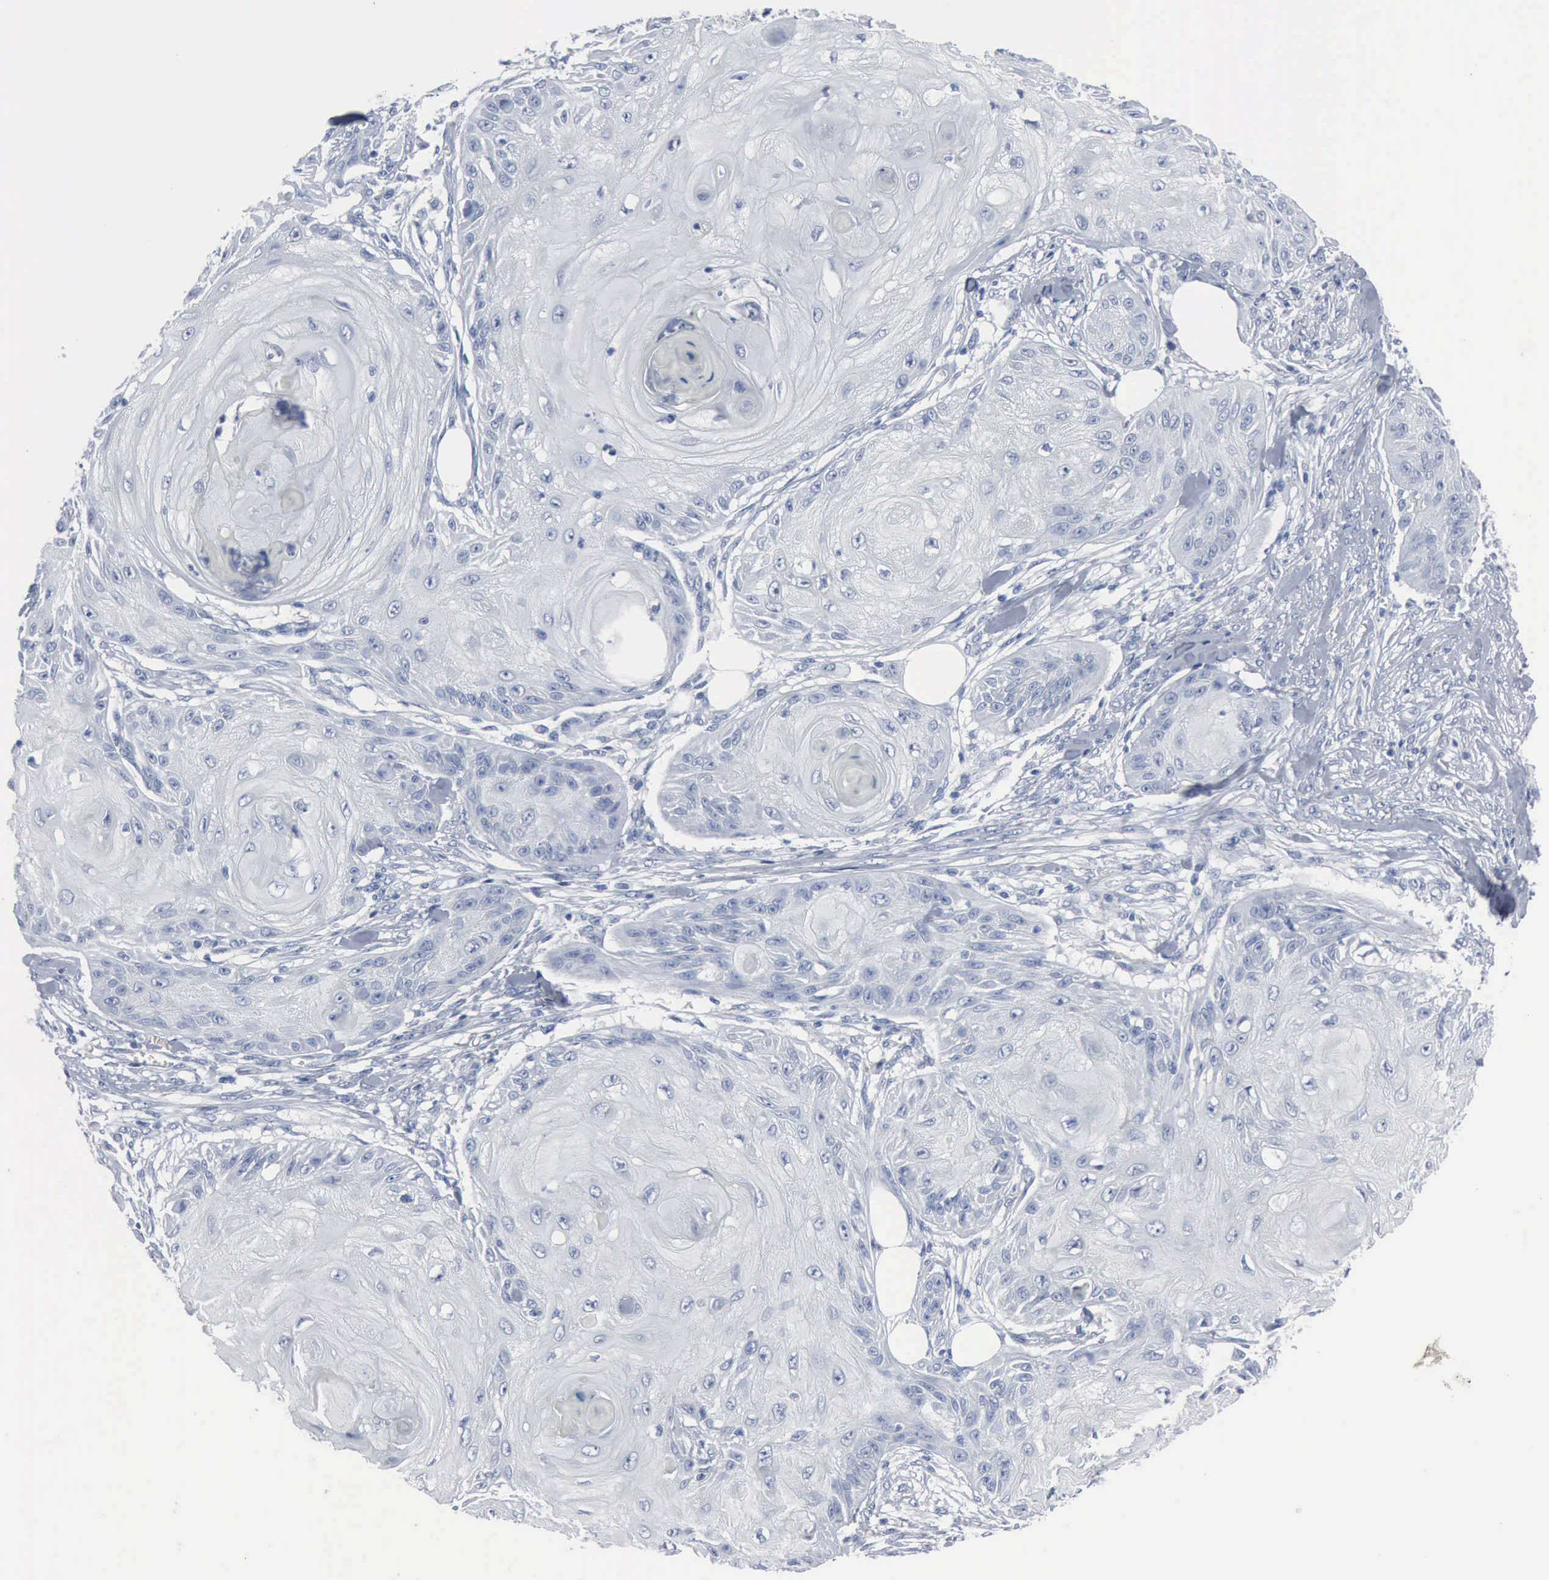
{"staining": {"intensity": "negative", "quantity": "none", "location": "none"}, "tissue": "skin cancer", "cell_type": "Tumor cells", "image_type": "cancer", "snomed": [{"axis": "morphology", "description": "Squamous cell carcinoma, NOS"}, {"axis": "topography", "description": "Skin"}], "caption": "Tumor cells show no significant staining in skin squamous cell carcinoma.", "gene": "DMD", "patient": {"sex": "female", "age": 88}}